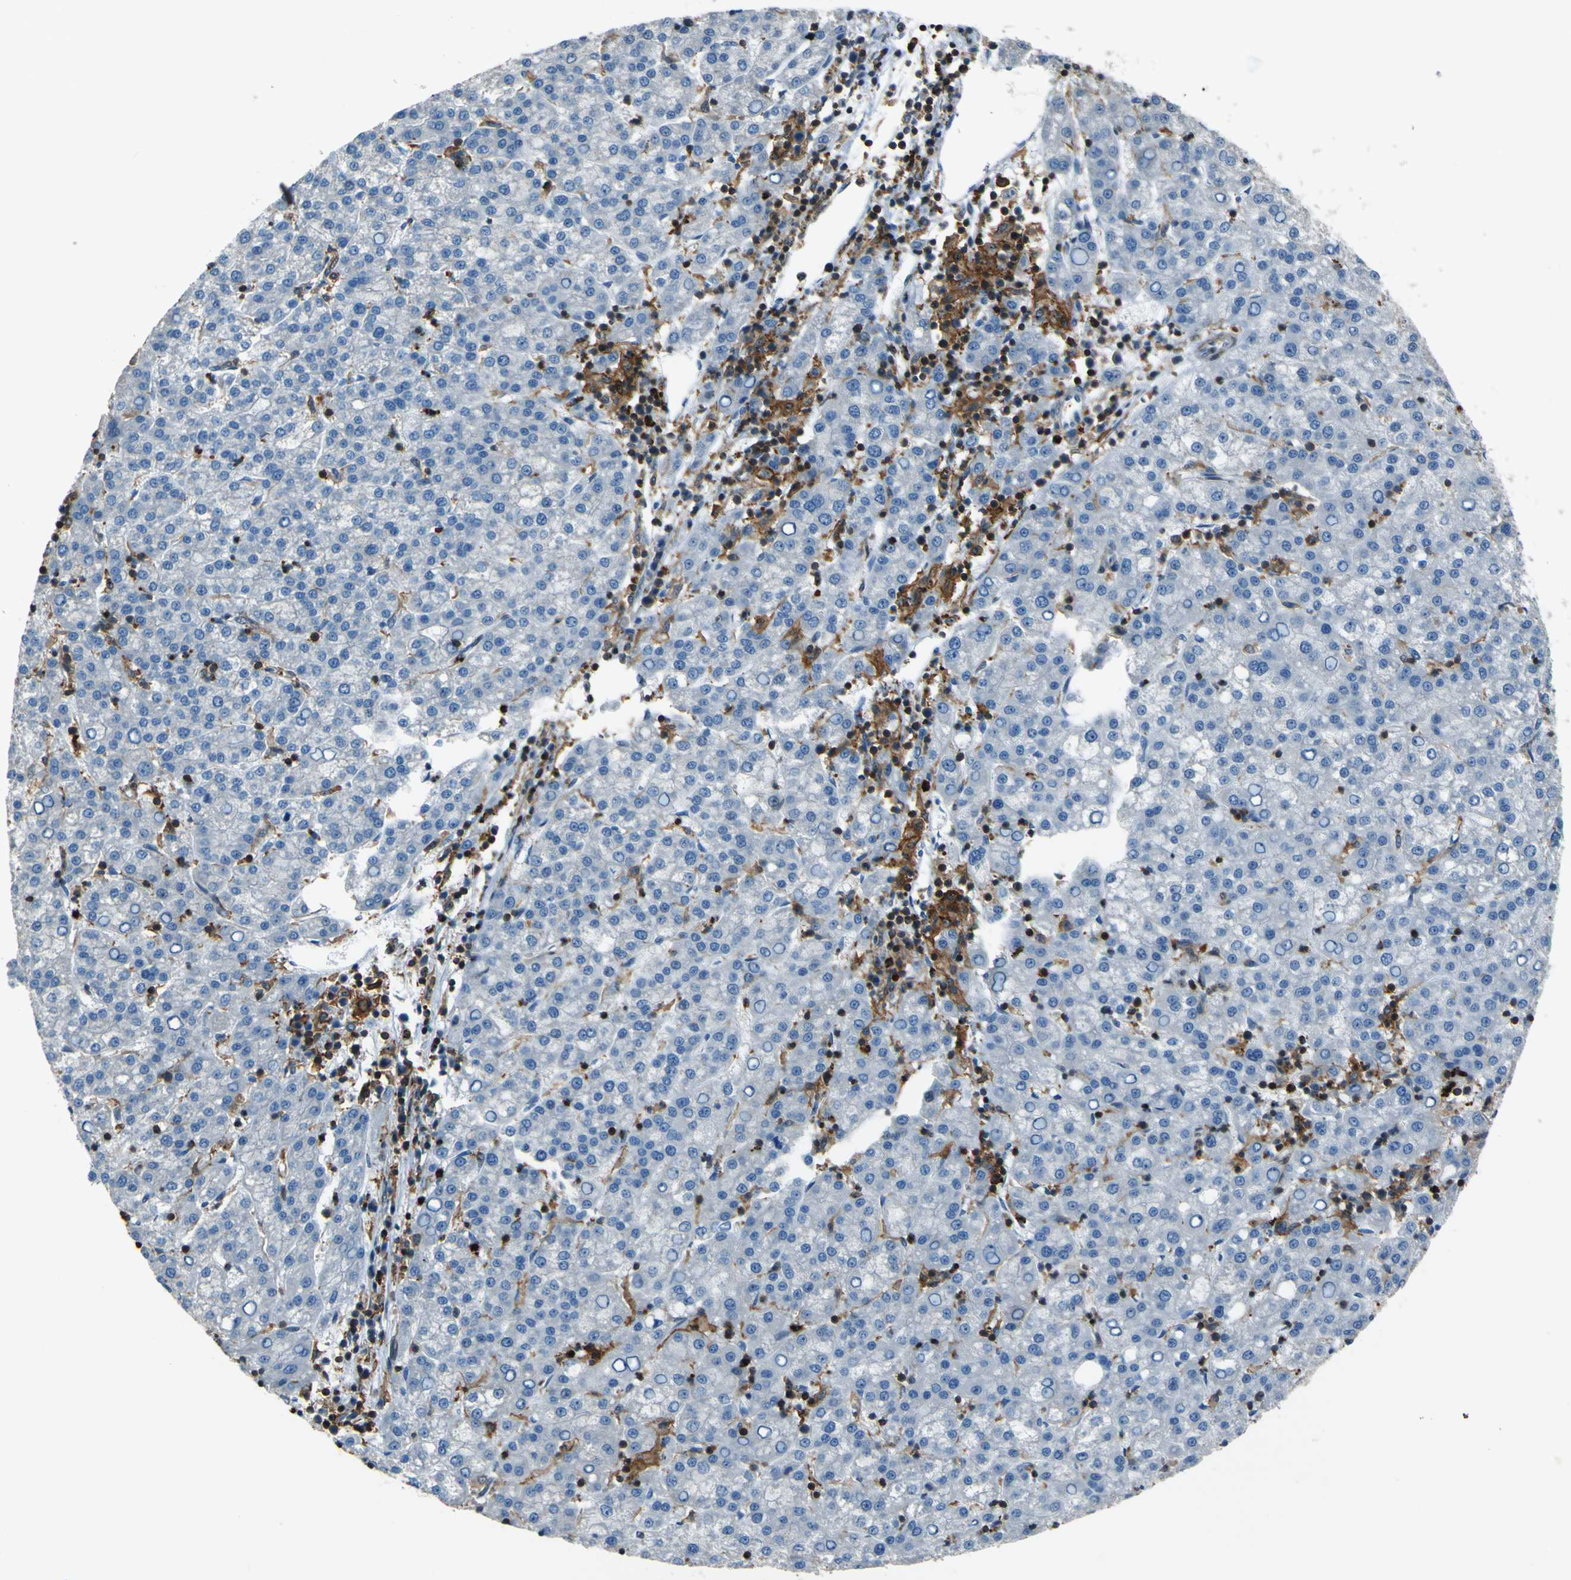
{"staining": {"intensity": "negative", "quantity": "none", "location": "none"}, "tissue": "liver cancer", "cell_type": "Tumor cells", "image_type": "cancer", "snomed": [{"axis": "morphology", "description": "Carcinoma, Hepatocellular, NOS"}, {"axis": "topography", "description": "Liver"}], "caption": "IHC of human liver cancer shows no expression in tumor cells.", "gene": "PCDHB5", "patient": {"sex": "female", "age": 58}}